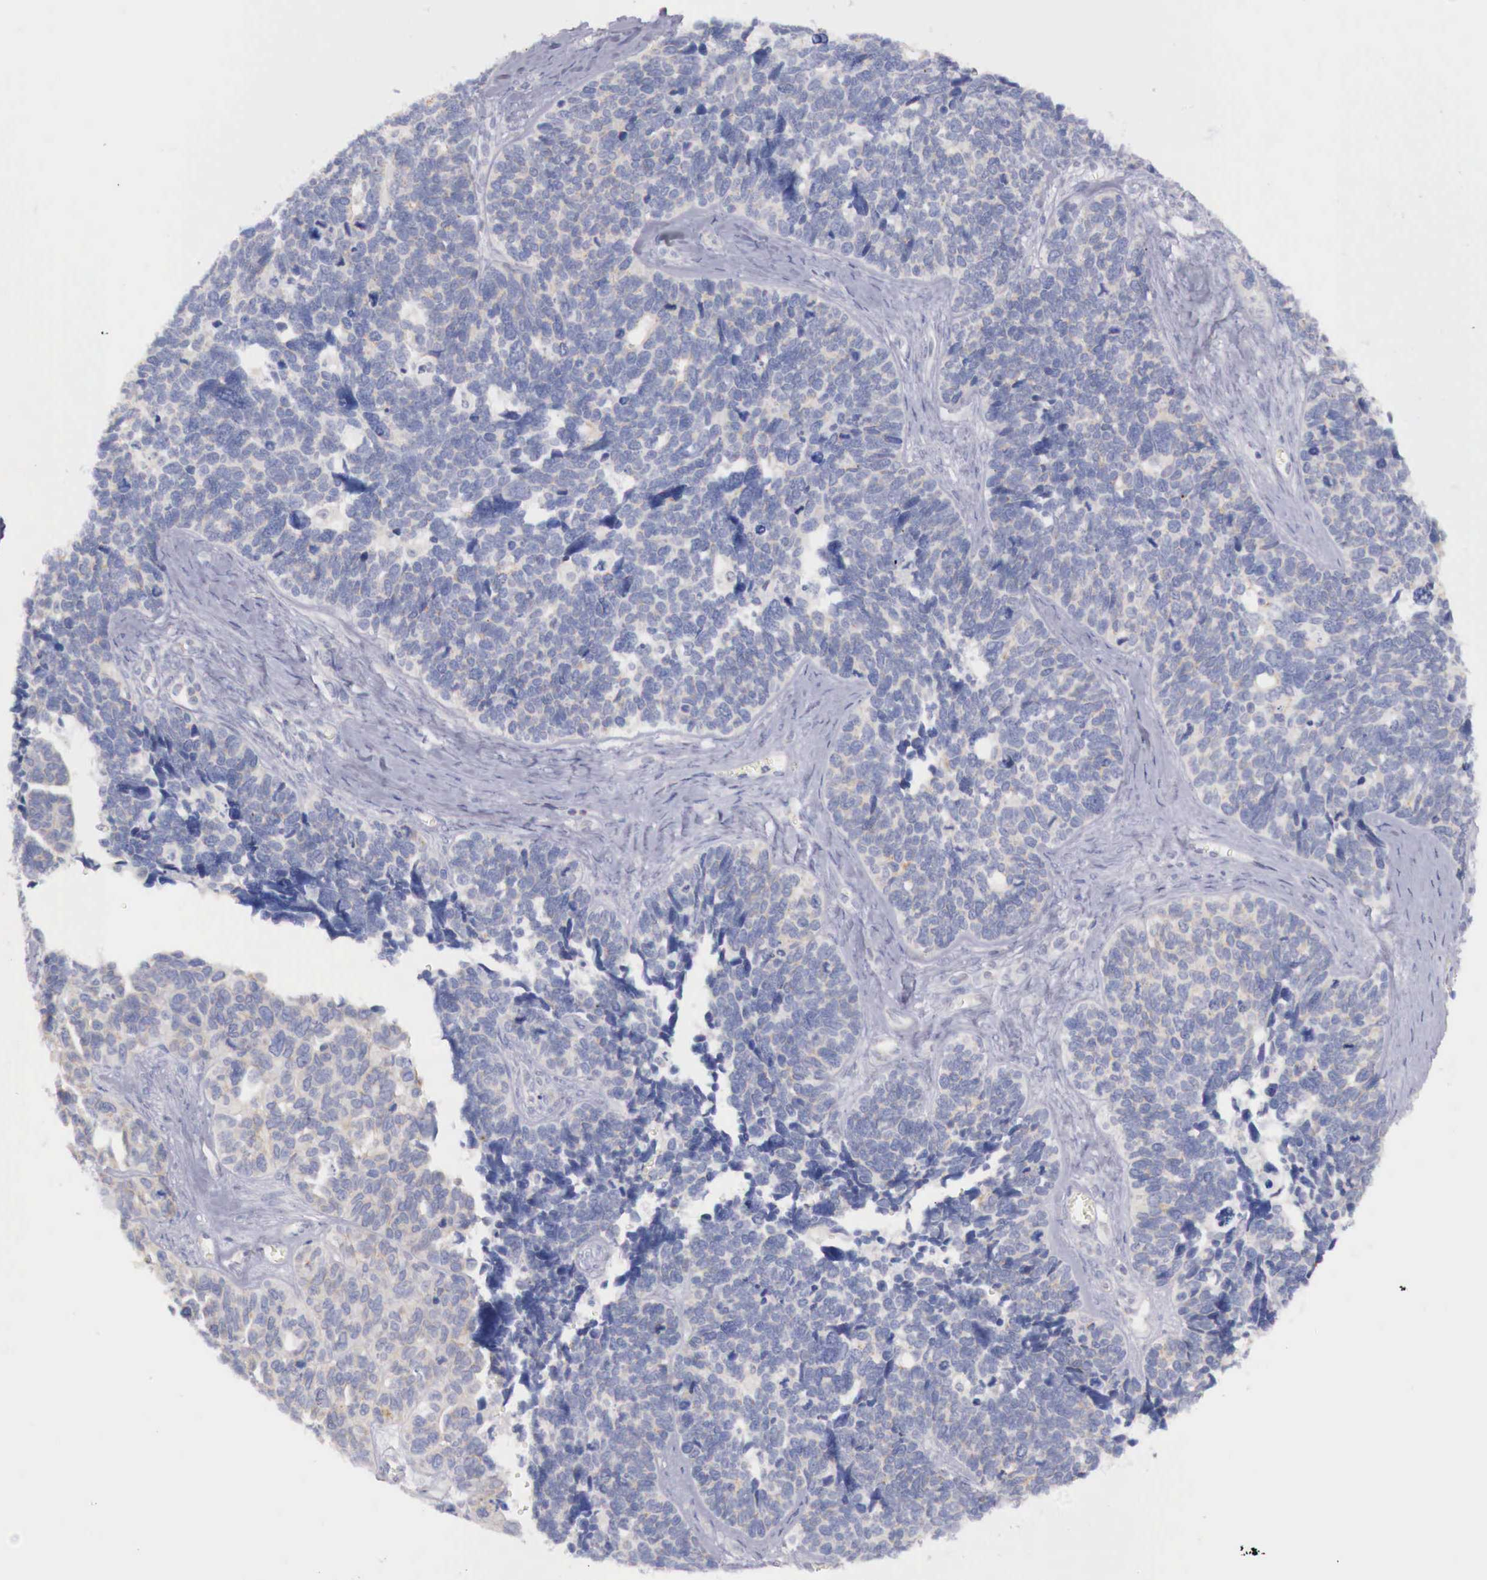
{"staining": {"intensity": "negative", "quantity": "none", "location": "none"}, "tissue": "ovarian cancer", "cell_type": "Tumor cells", "image_type": "cancer", "snomed": [{"axis": "morphology", "description": "Cystadenocarcinoma, serous, NOS"}, {"axis": "topography", "description": "Ovary"}], "caption": "Tumor cells are negative for protein expression in human ovarian cancer (serous cystadenocarcinoma). Nuclei are stained in blue.", "gene": "TRIM13", "patient": {"sex": "female", "age": 77}}